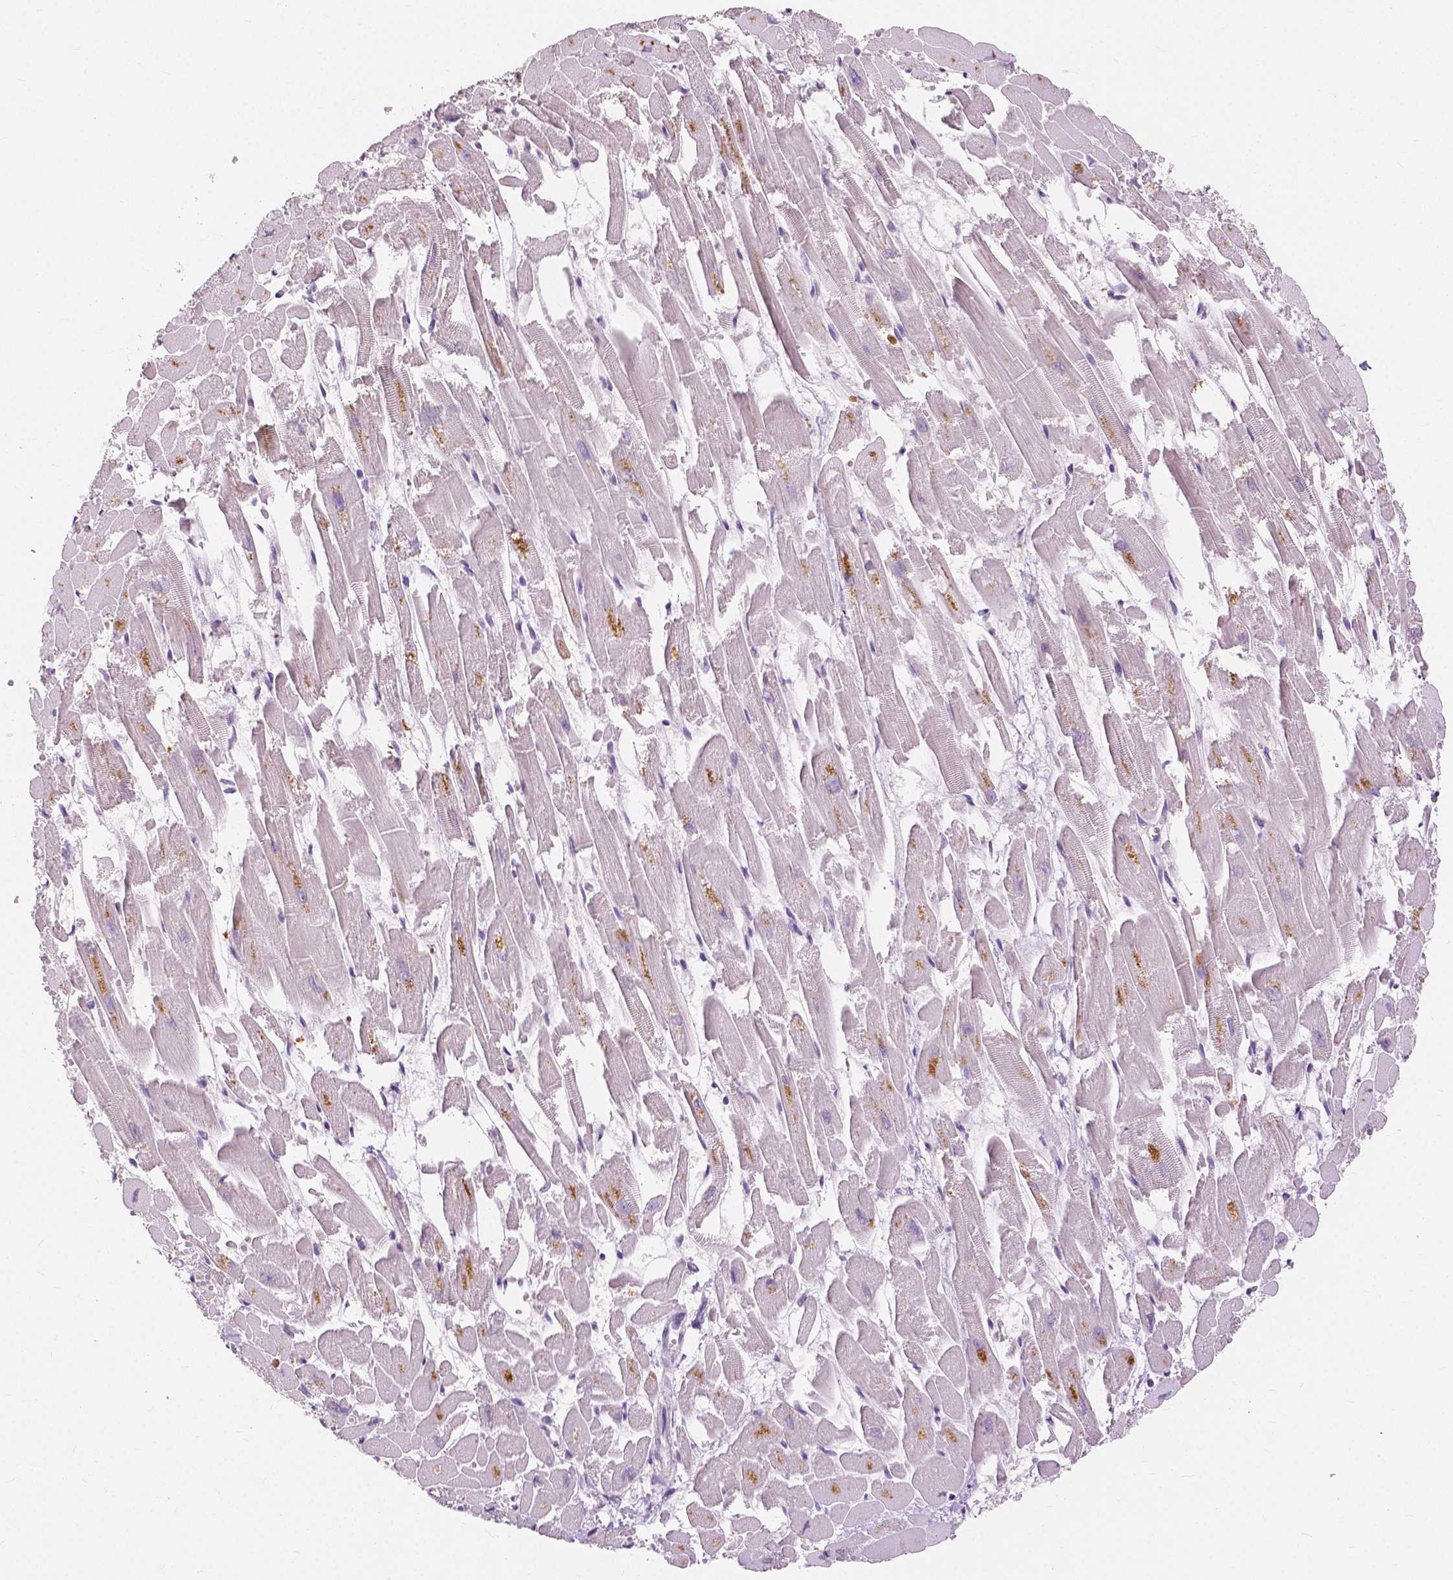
{"staining": {"intensity": "moderate", "quantity": "<25%", "location": "cytoplasmic/membranous"}, "tissue": "heart muscle", "cell_type": "Cardiomyocytes", "image_type": "normal", "snomed": [{"axis": "morphology", "description": "Normal tissue, NOS"}, {"axis": "topography", "description": "Heart"}], "caption": "Immunohistochemistry (DAB) staining of normal heart muscle exhibits moderate cytoplasmic/membranous protein positivity in approximately <25% of cardiomyocytes. The staining is performed using DAB brown chromogen to label protein expression. The nuclei are counter-stained blue using hematoxylin.", "gene": "CXCR2", "patient": {"sex": "female", "age": 52}}